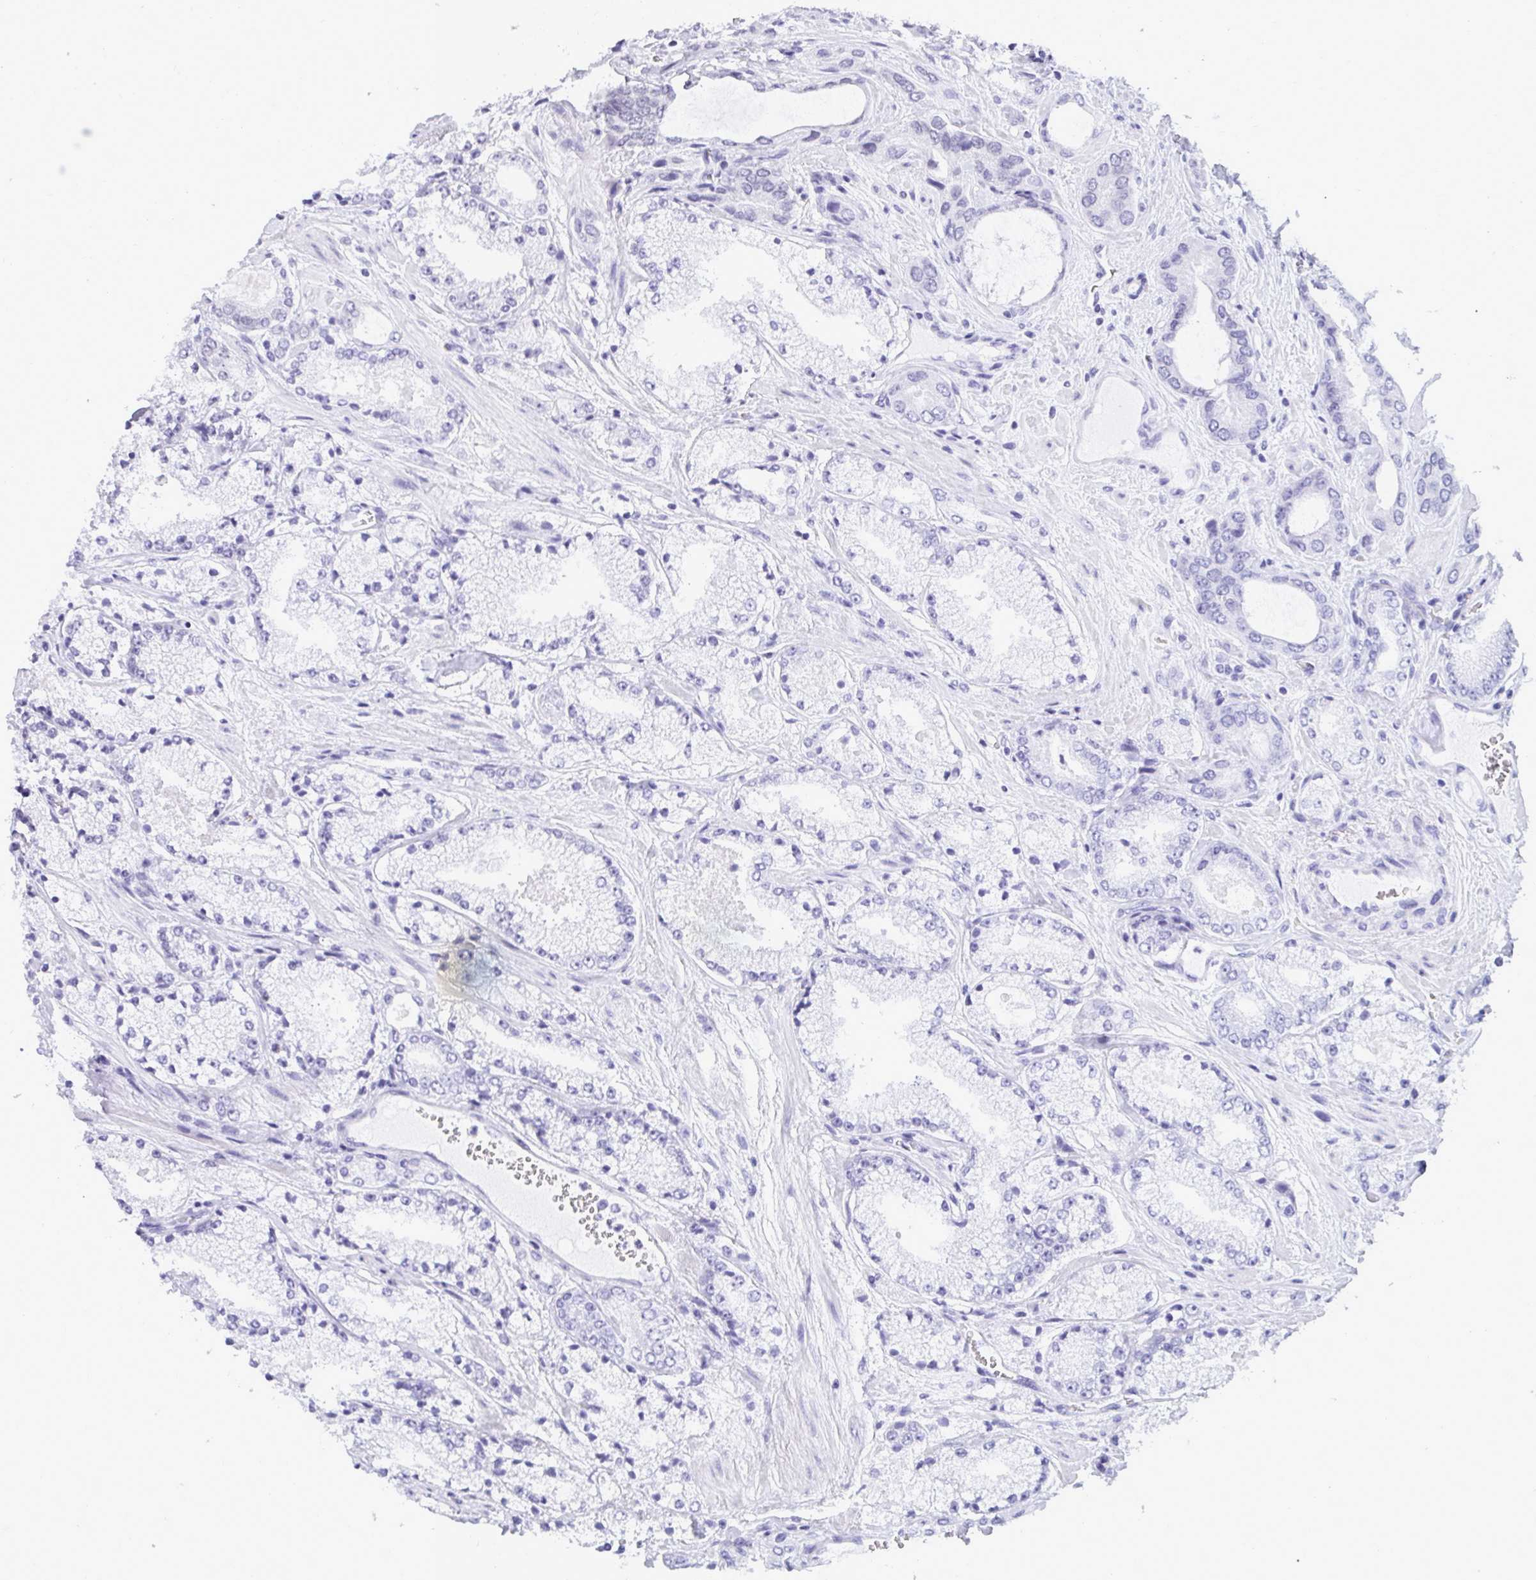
{"staining": {"intensity": "negative", "quantity": "none", "location": "none"}, "tissue": "prostate cancer", "cell_type": "Tumor cells", "image_type": "cancer", "snomed": [{"axis": "morphology", "description": "Adenocarcinoma, High grade"}, {"axis": "topography", "description": "Prostate"}], "caption": "Immunohistochemical staining of prostate cancer (adenocarcinoma (high-grade)) shows no significant expression in tumor cells. (DAB IHC visualized using brightfield microscopy, high magnification).", "gene": "JPT1", "patient": {"sex": "male", "age": 63}}